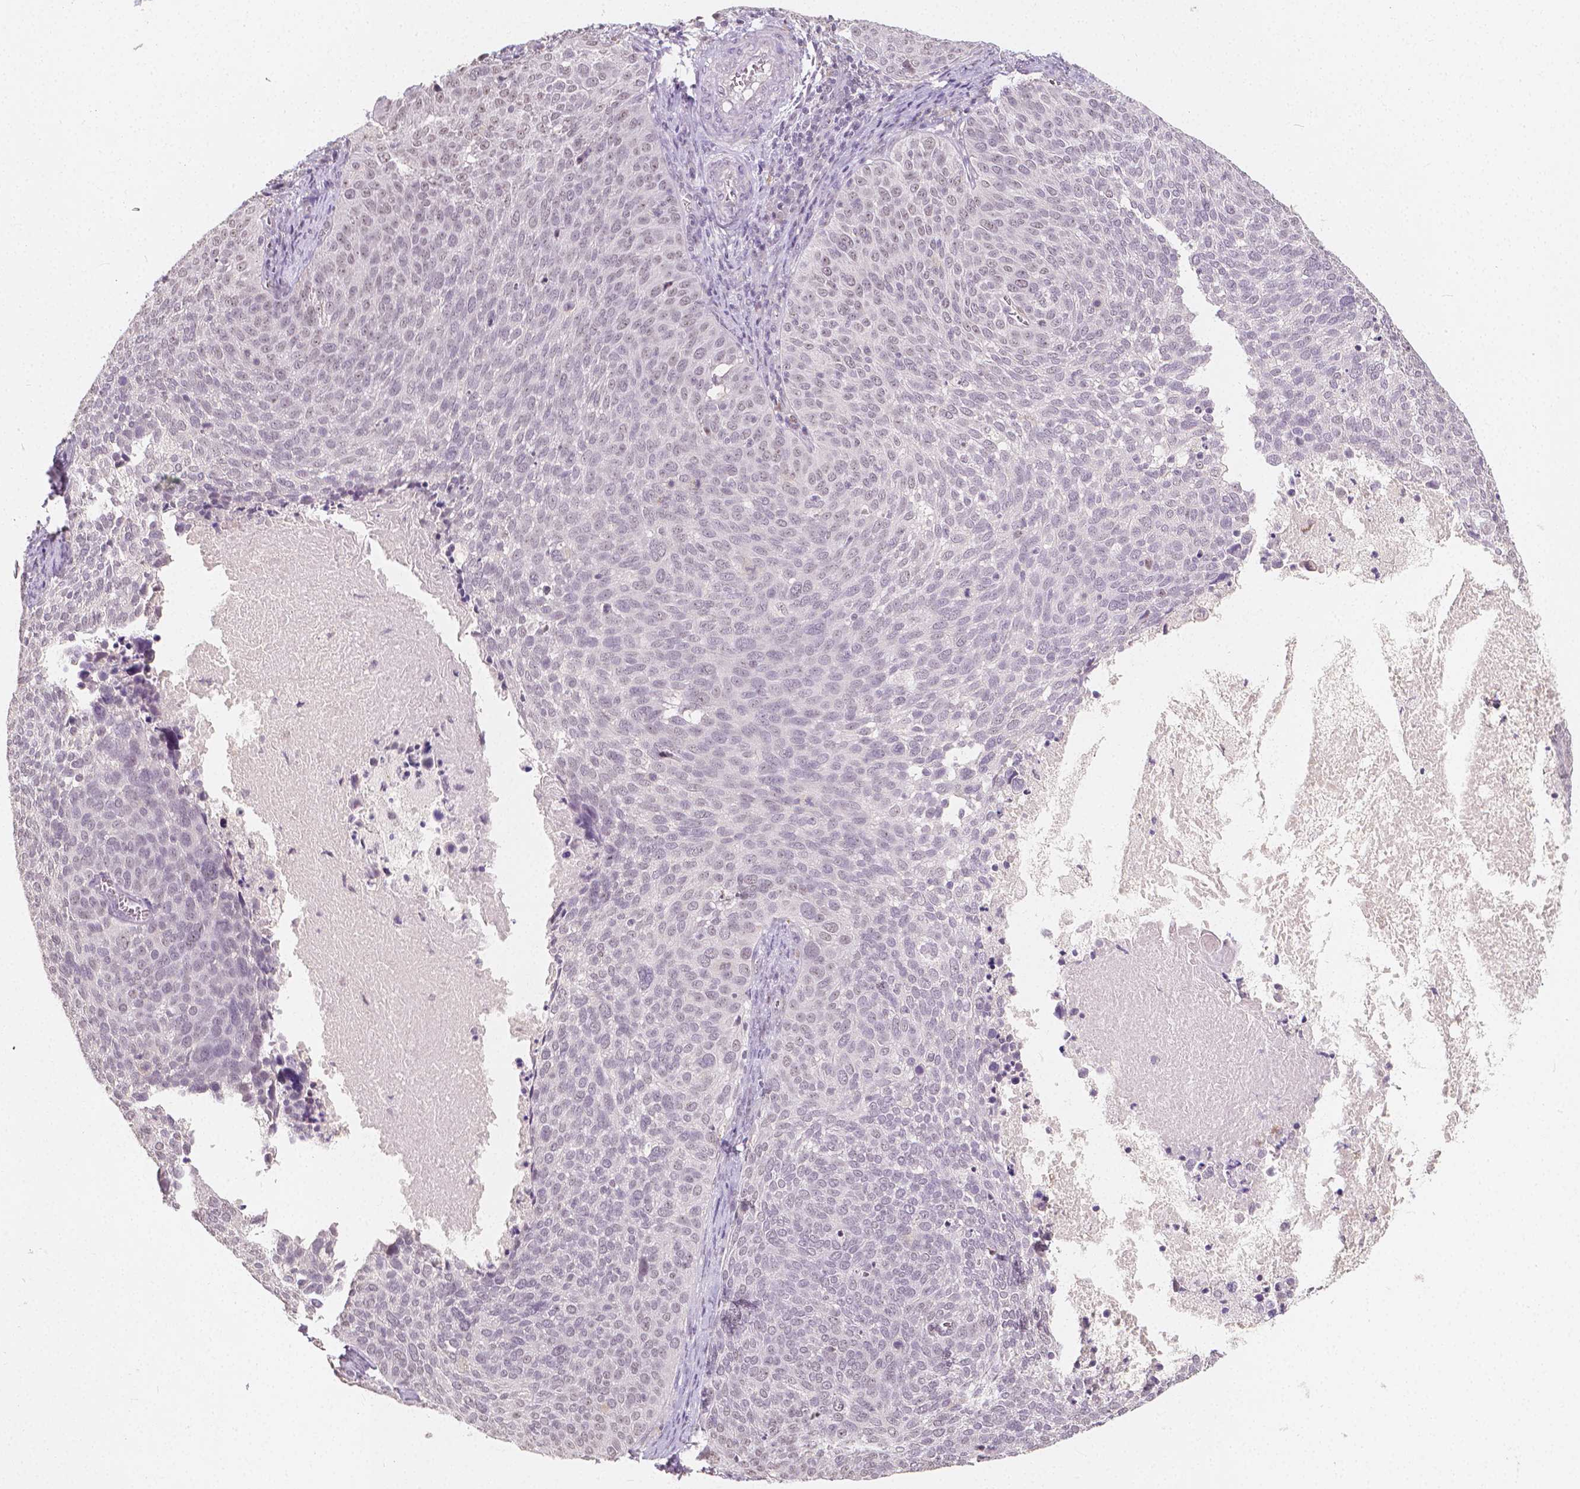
{"staining": {"intensity": "negative", "quantity": "none", "location": "none"}, "tissue": "cervical cancer", "cell_type": "Tumor cells", "image_type": "cancer", "snomed": [{"axis": "morphology", "description": "Squamous cell carcinoma, NOS"}, {"axis": "topography", "description": "Cervix"}], "caption": "Tumor cells are negative for brown protein staining in cervical squamous cell carcinoma.", "gene": "NOLC1", "patient": {"sex": "female", "age": 39}}